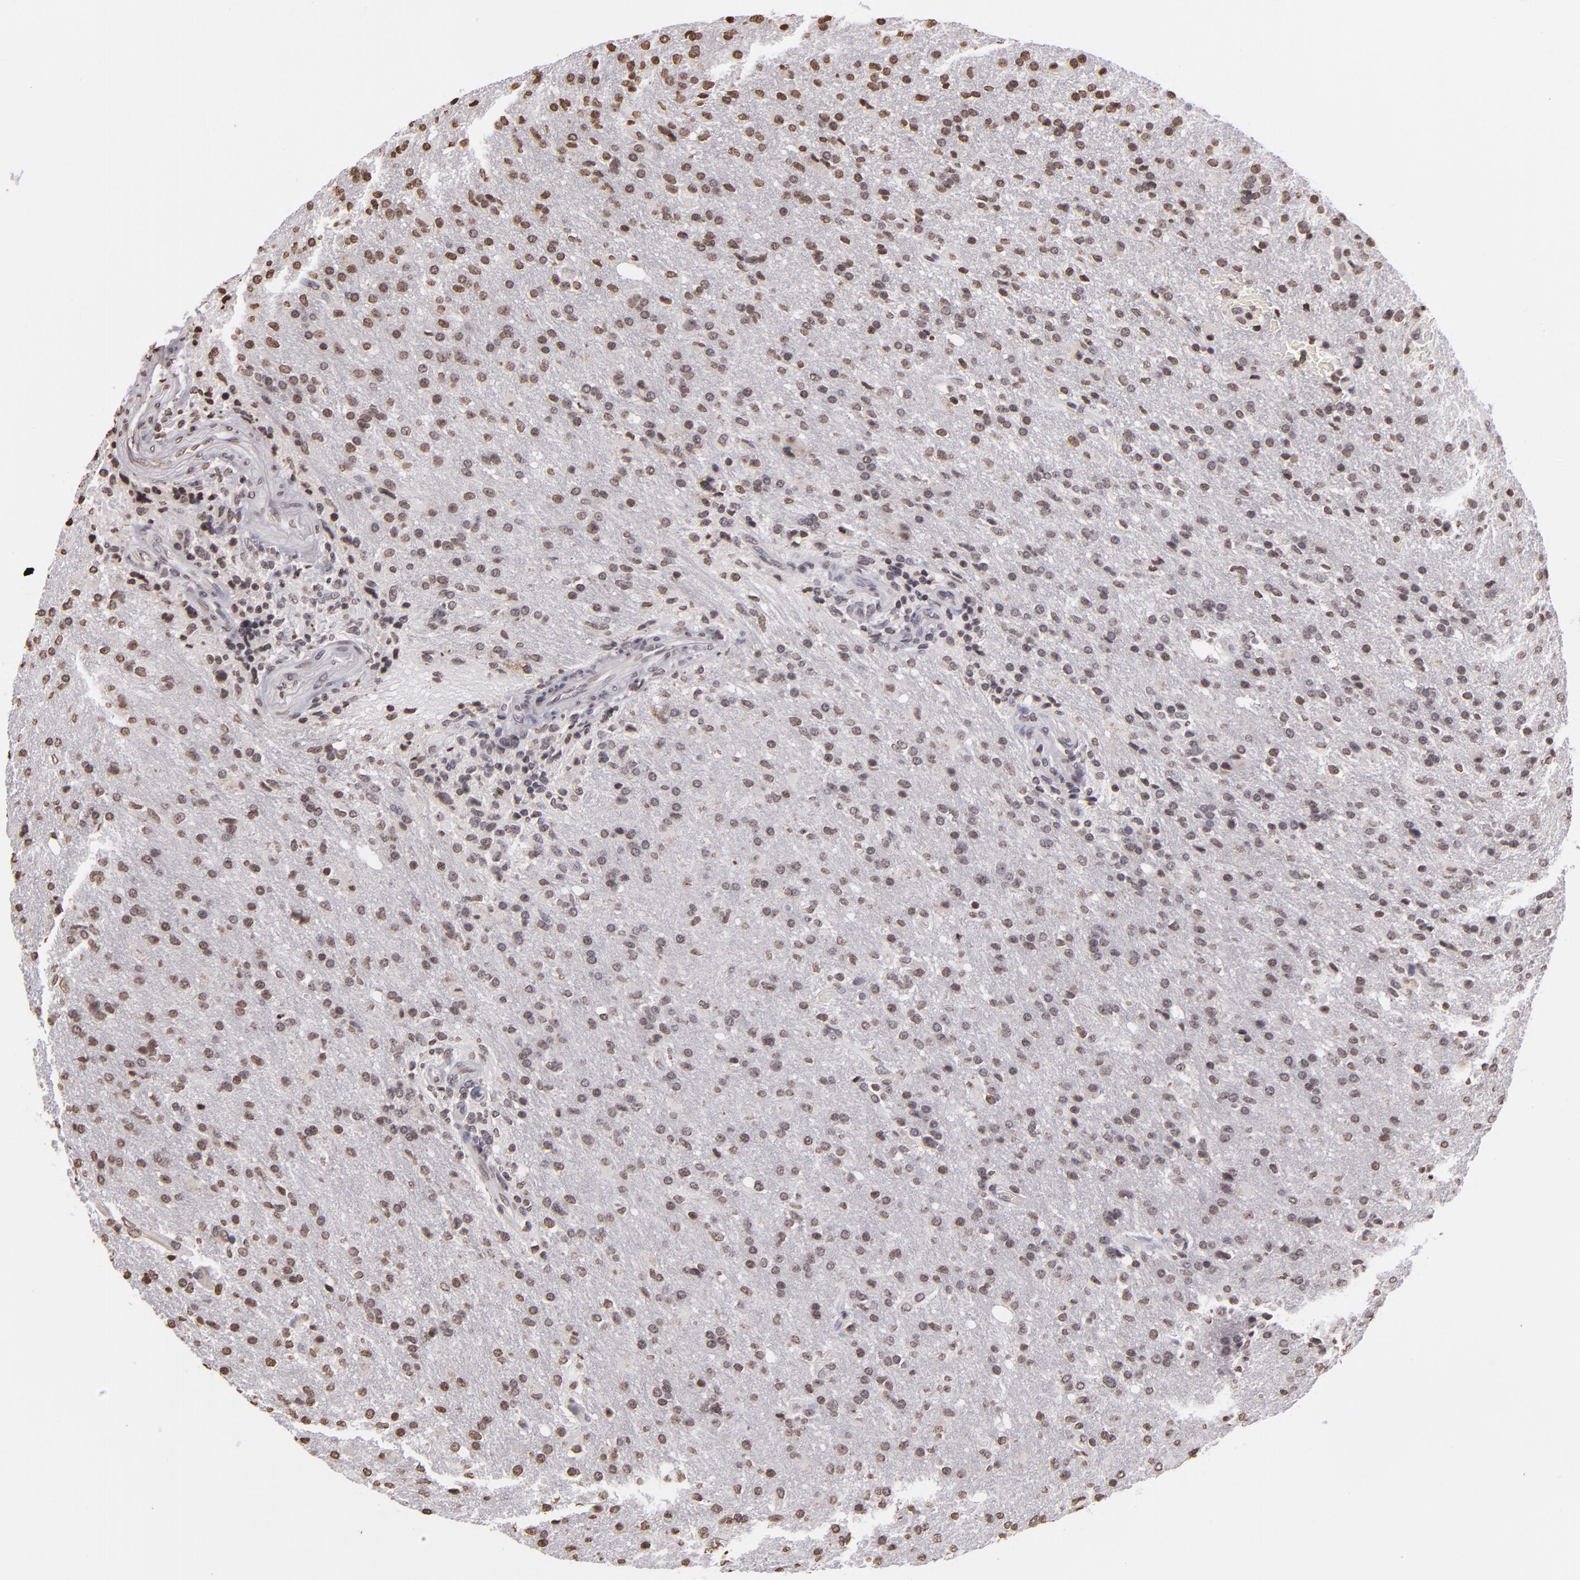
{"staining": {"intensity": "negative", "quantity": "none", "location": "none"}, "tissue": "glioma", "cell_type": "Tumor cells", "image_type": "cancer", "snomed": [{"axis": "morphology", "description": "Glioma, malignant, High grade"}, {"axis": "topography", "description": "Brain"}], "caption": "Histopathology image shows no protein expression in tumor cells of malignant glioma (high-grade) tissue.", "gene": "THRB", "patient": {"sex": "male", "age": 68}}